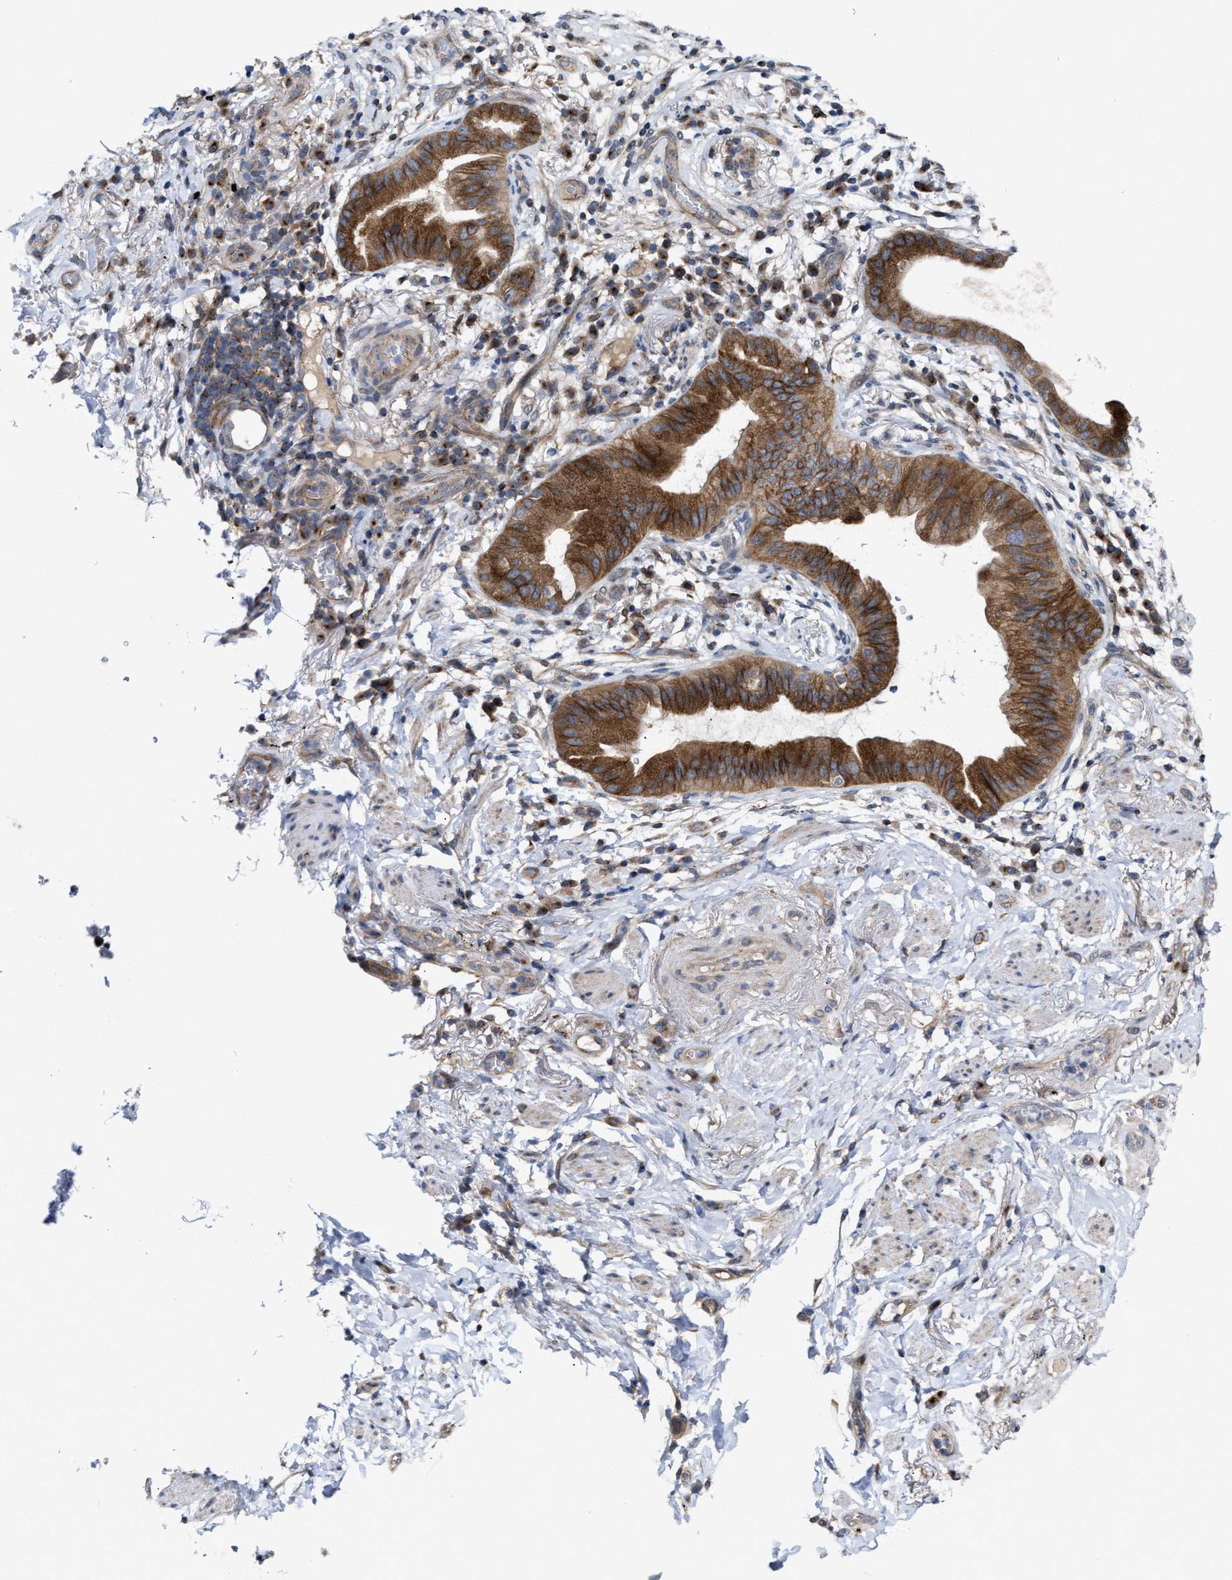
{"staining": {"intensity": "moderate", "quantity": ">75%", "location": "cytoplasmic/membranous"}, "tissue": "lung cancer", "cell_type": "Tumor cells", "image_type": "cancer", "snomed": [{"axis": "morphology", "description": "Normal tissue, NOS"}, {"axis": "morphology", "description": "Adenocarcinoma, NOS"}, {"axis": "topography", "description": "Bronchus"}, {"axis": "topography", "description": "Lung"}], "caption": "Brown immunohistochemical staining in adenocarcinoma (lung) shows moderate cytoplasmic/membranous positivity in about >75% of tumor cells.", "gene": "BBLN", "patient": {"sex": "female", "age": 70}}